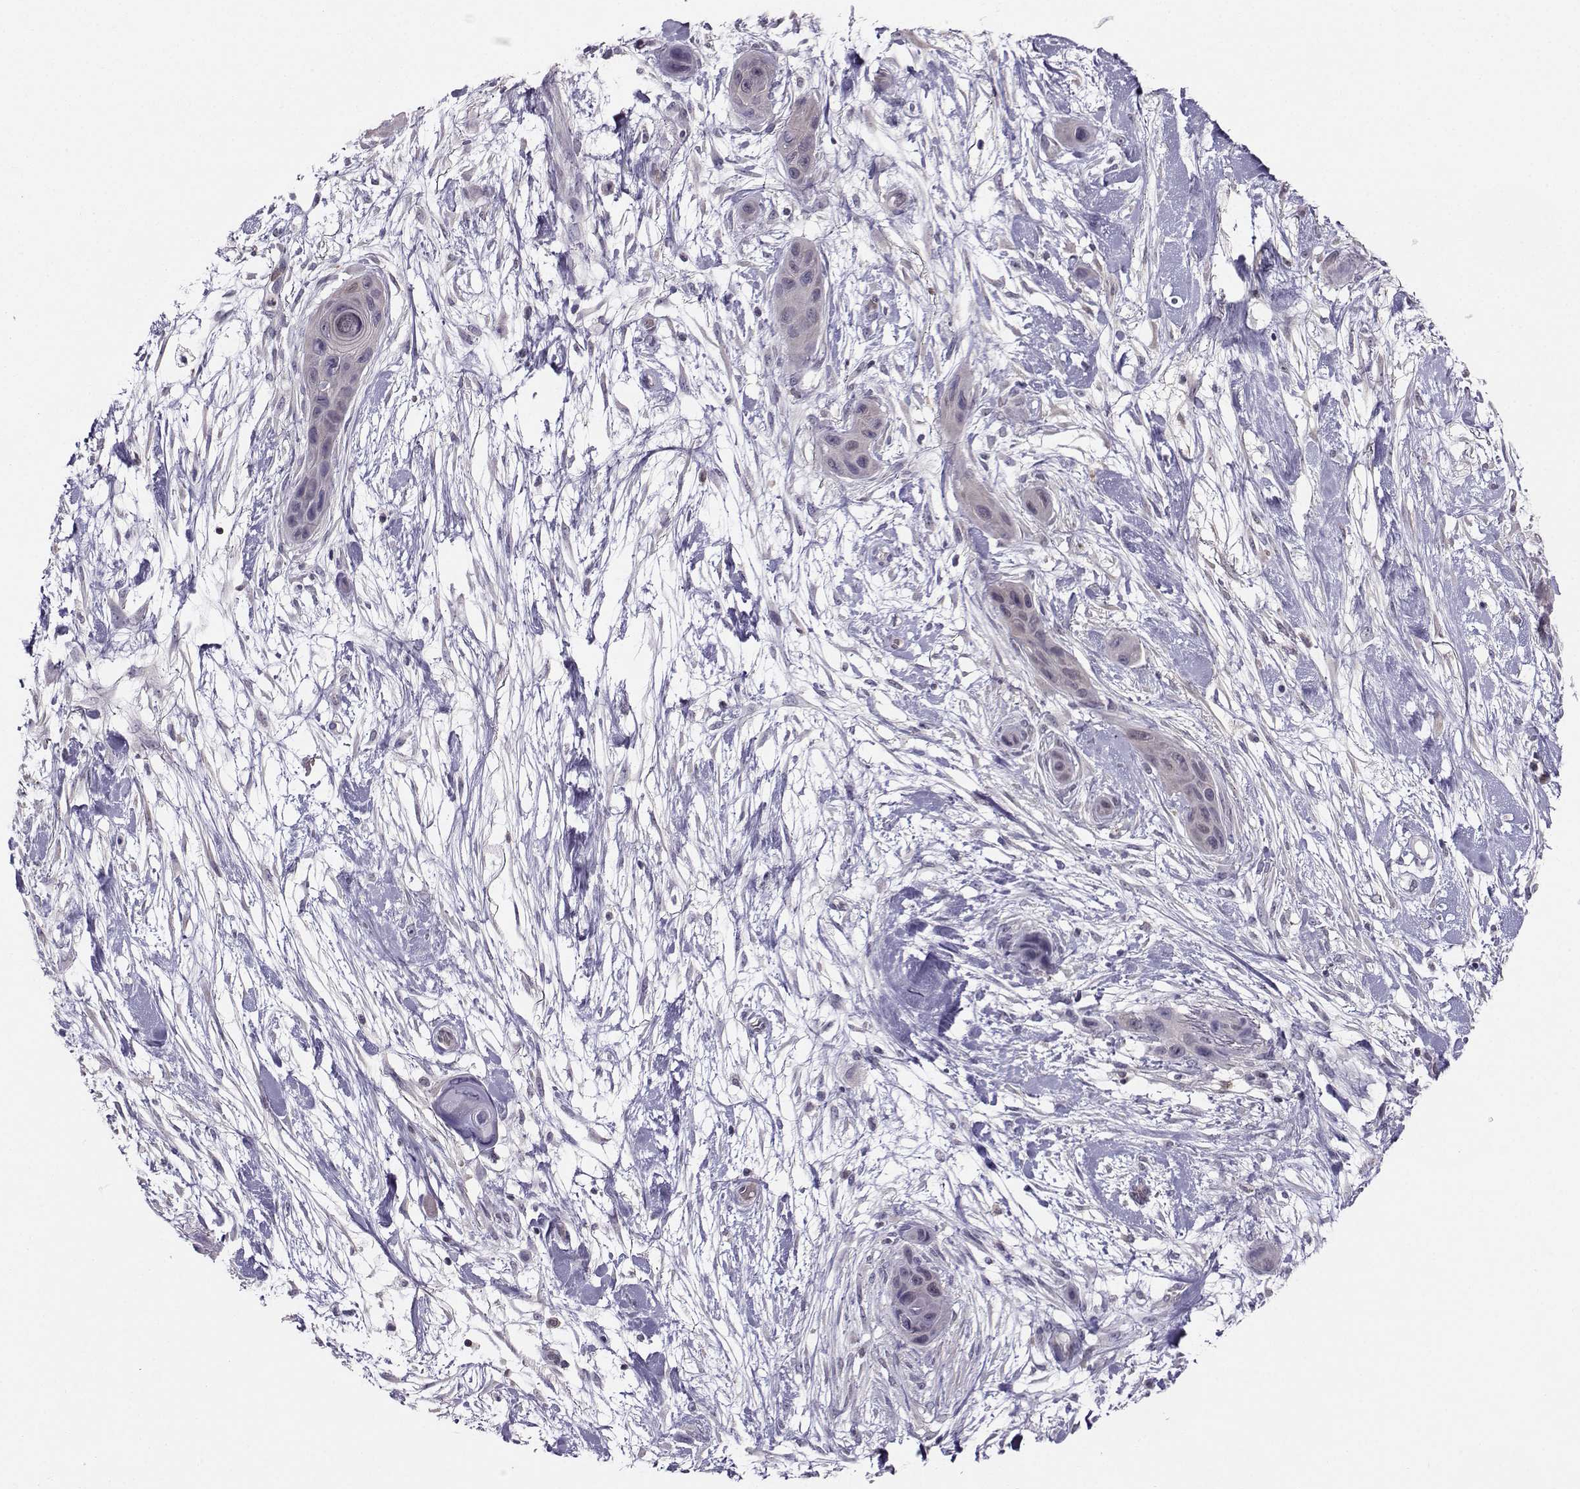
{"staining": {"intensity": "negative", "quantity": "none", "location": "none"}, "tissue": "skin cancer", "cell_type": "Tumor cells", "image_type": "cancer", "snomed": [{"axis": "morphology", "description": "Squamous cell carcinoma, NOS"}, {"axis": "topography", "description": "Skin"}], "caption": "The image exhibits no staining of tumor cells in skin squamous cell carcinoma. (DAB (3,3'-diaminobenzidine) immunohistochemistry (IHC) with hematoxylin counter stain).", "gene": "PGK1", "patient": {"sex": "male", "age": 79}}